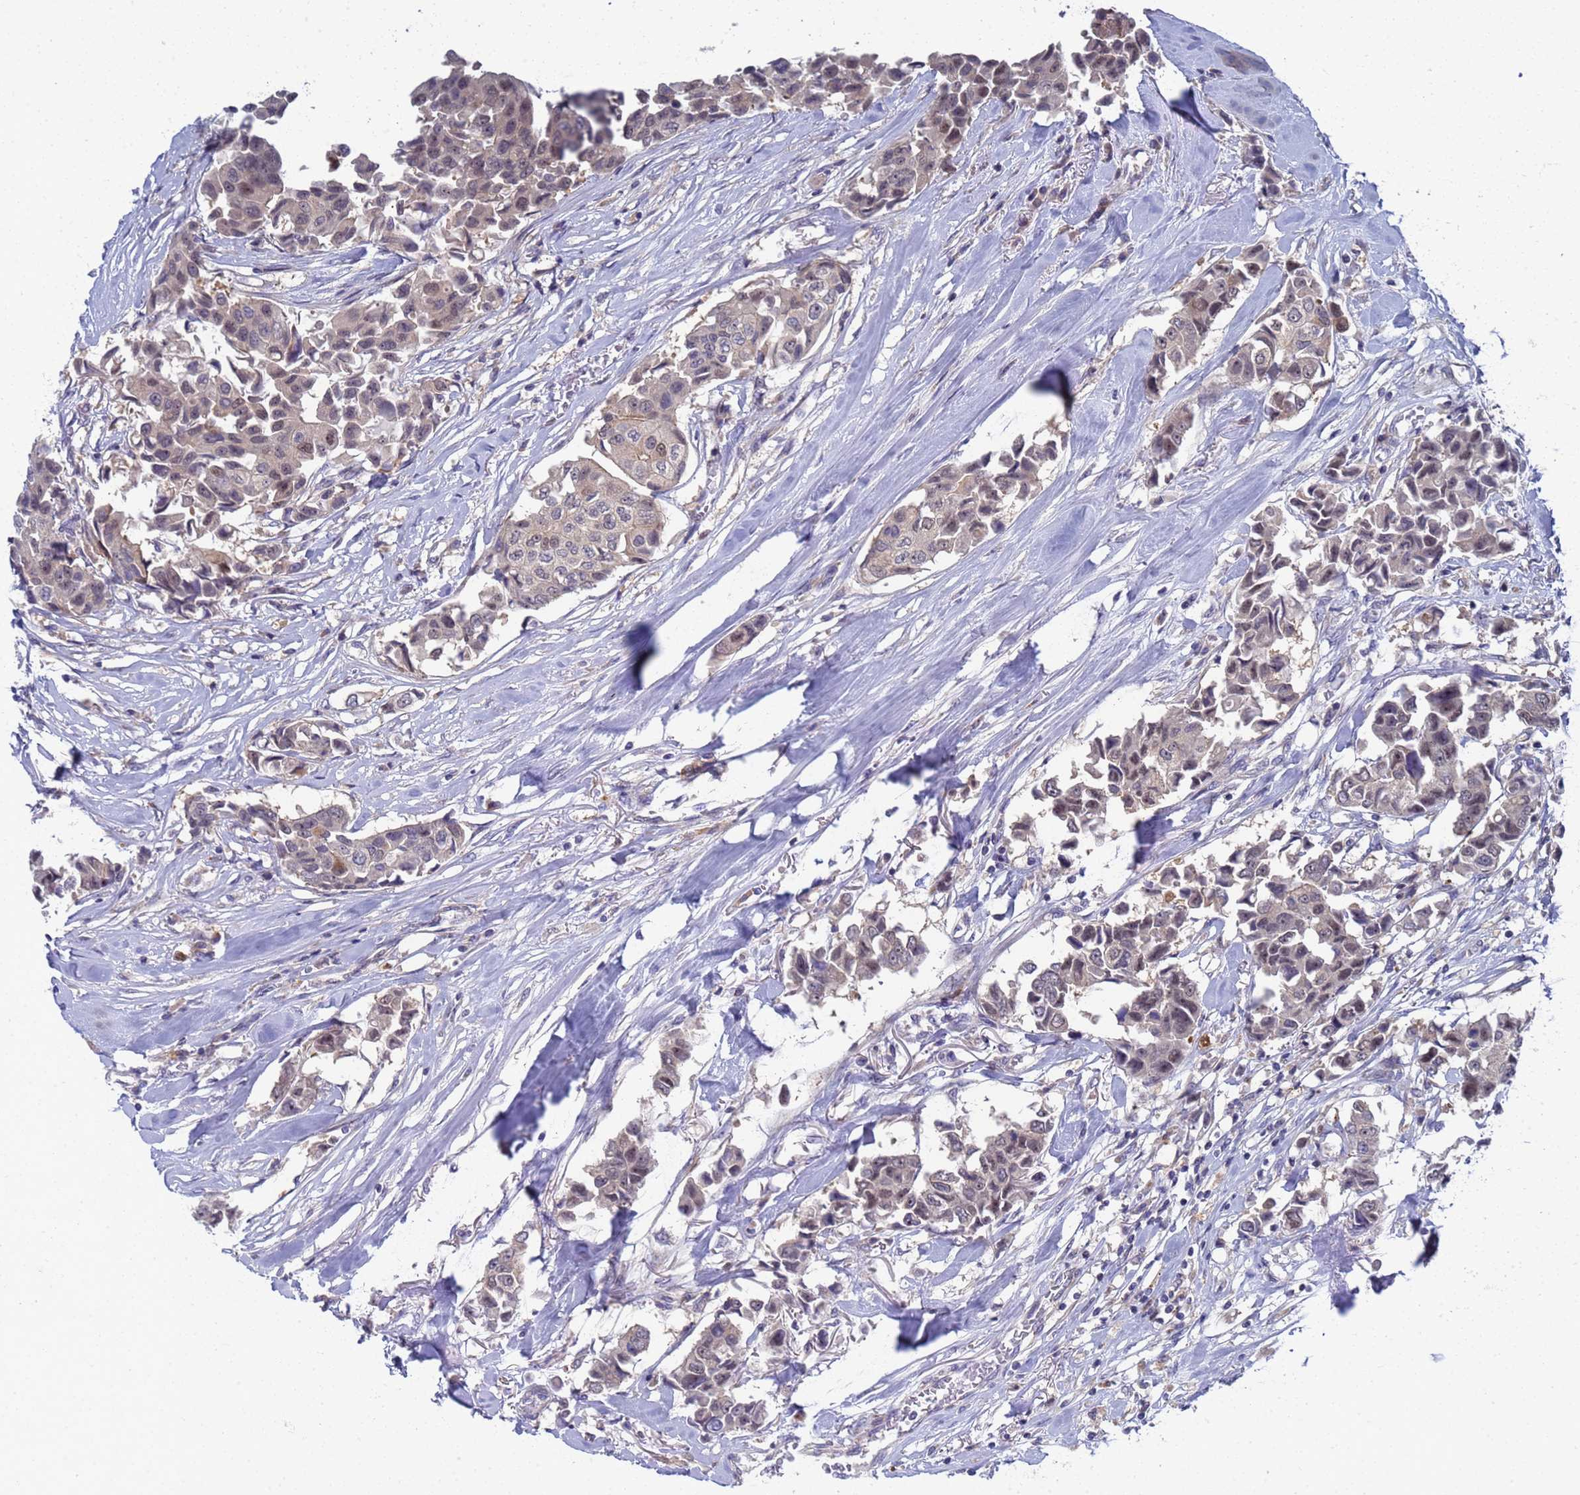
{"staining": {"intensity": "weak", "quantity": "<25%", "location": "nuclear"}, "tissue": "breast cancer", "cell_type": "Tumor cells", "image_type": "cancer", "snomed": [{"axis": "morphology", "description": "Duct carcinoma"}, {"axis": "topography", "description": "Breast"}], "caption": "Tumor cells show no significant positivity in breast cancer (invasive ductal carcinoma).", "gene": "ENOSF1", "patient": {"sex": "female", "age": 80}}